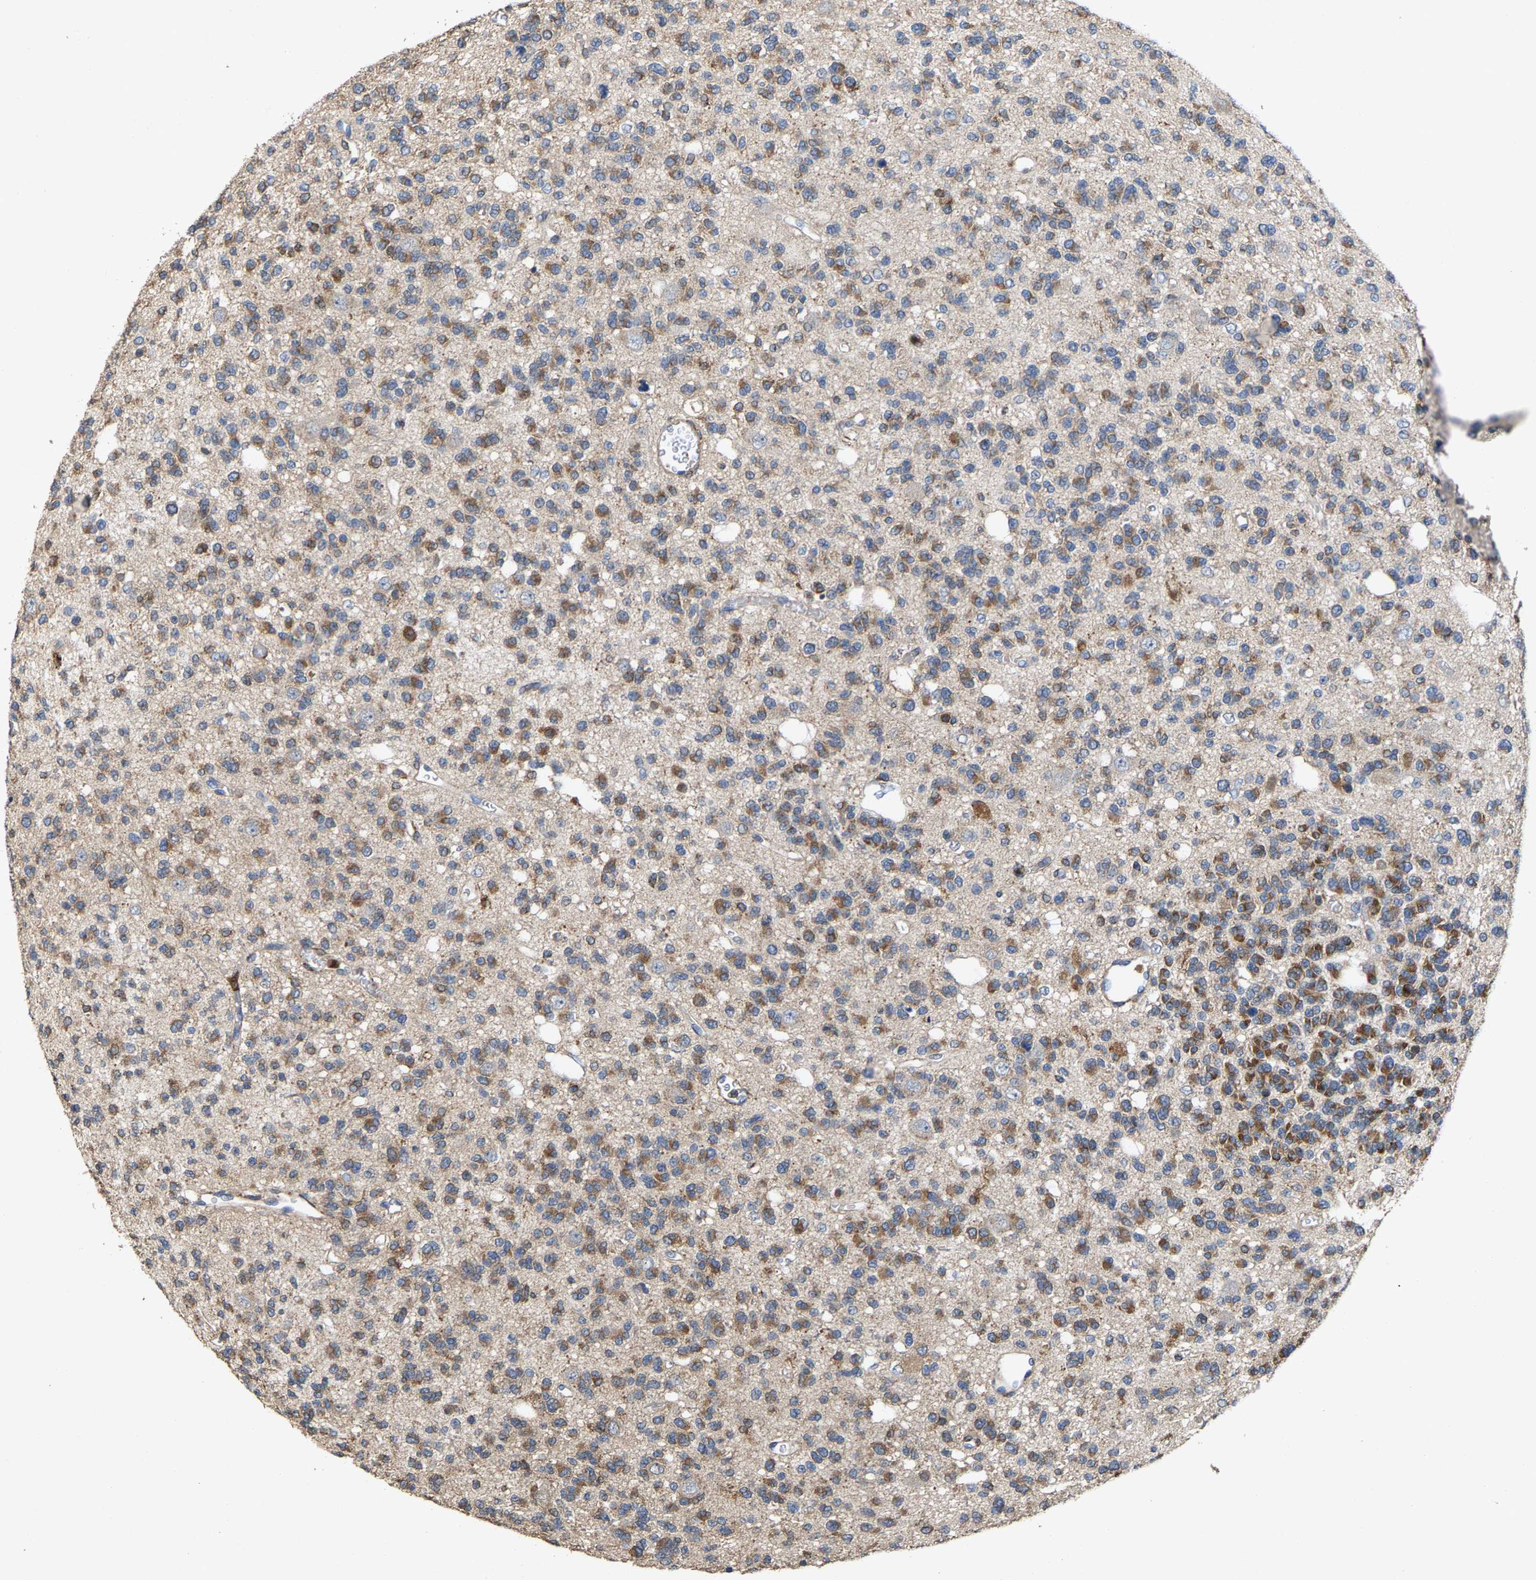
{"staining": {"intensity": "moderate", "quantity": ">75%", "location": "cytoplasmic/membranous"}, "tissue": "glioma", "cell_type": "Tumor cells", "image_type": "cancer", "snomed": [{"axis": "morphology", "description": "Glioma, malignant, Low grade"}, {"axis": "topography", "description": "Brain"}], "caption": "Protein staining displays moderate cytoplasmic/membranous expression in approximately >75% of tumor cells in malignant glioma (low-grade).", "gene": "FGD3", "patient": {"sex": "male", "age": 38}}